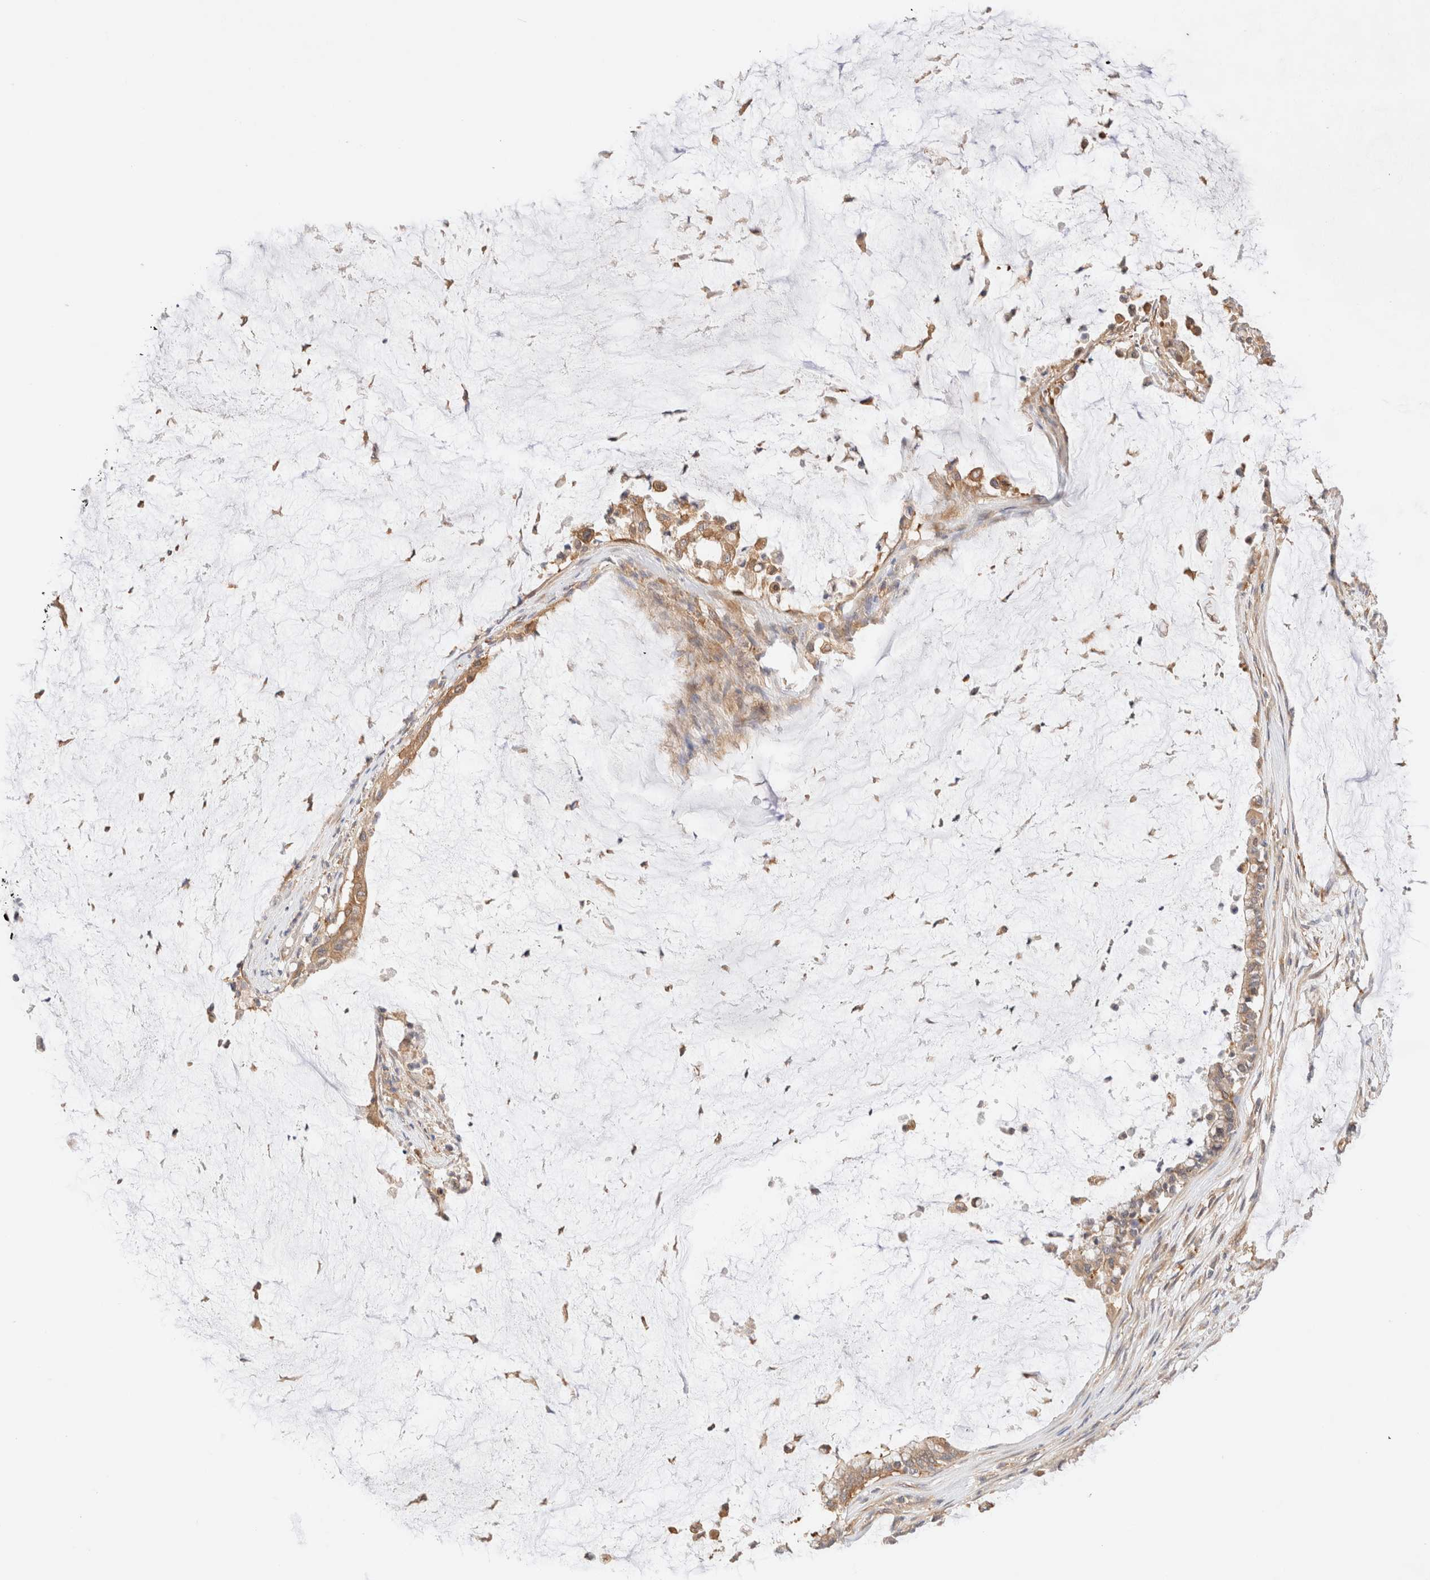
{"staining": {"intensity": "moderate", "quantity": ">75%", "location": "cytoplasmic/membranous"}, "tissue": "pancreatic cancer", "cell_type": "Tumor cells", "image_type": "cancer", "snomed": [{"axis": "morphology", "description": "Adenocarcinoma, NOS"}, {"axis": "topography", "description": "Pancreas"}], "caption": "Protein expression analysis of adenocarcinoma (pancreatic) demonstrates moderate cytoplasmic/membranous expression in about >75% of tumor cells. The protein is shown in brown color, while the nuclei are stained blue.", "gene": "RABEP1", "patient": {"sex": "male", "age": 41}}